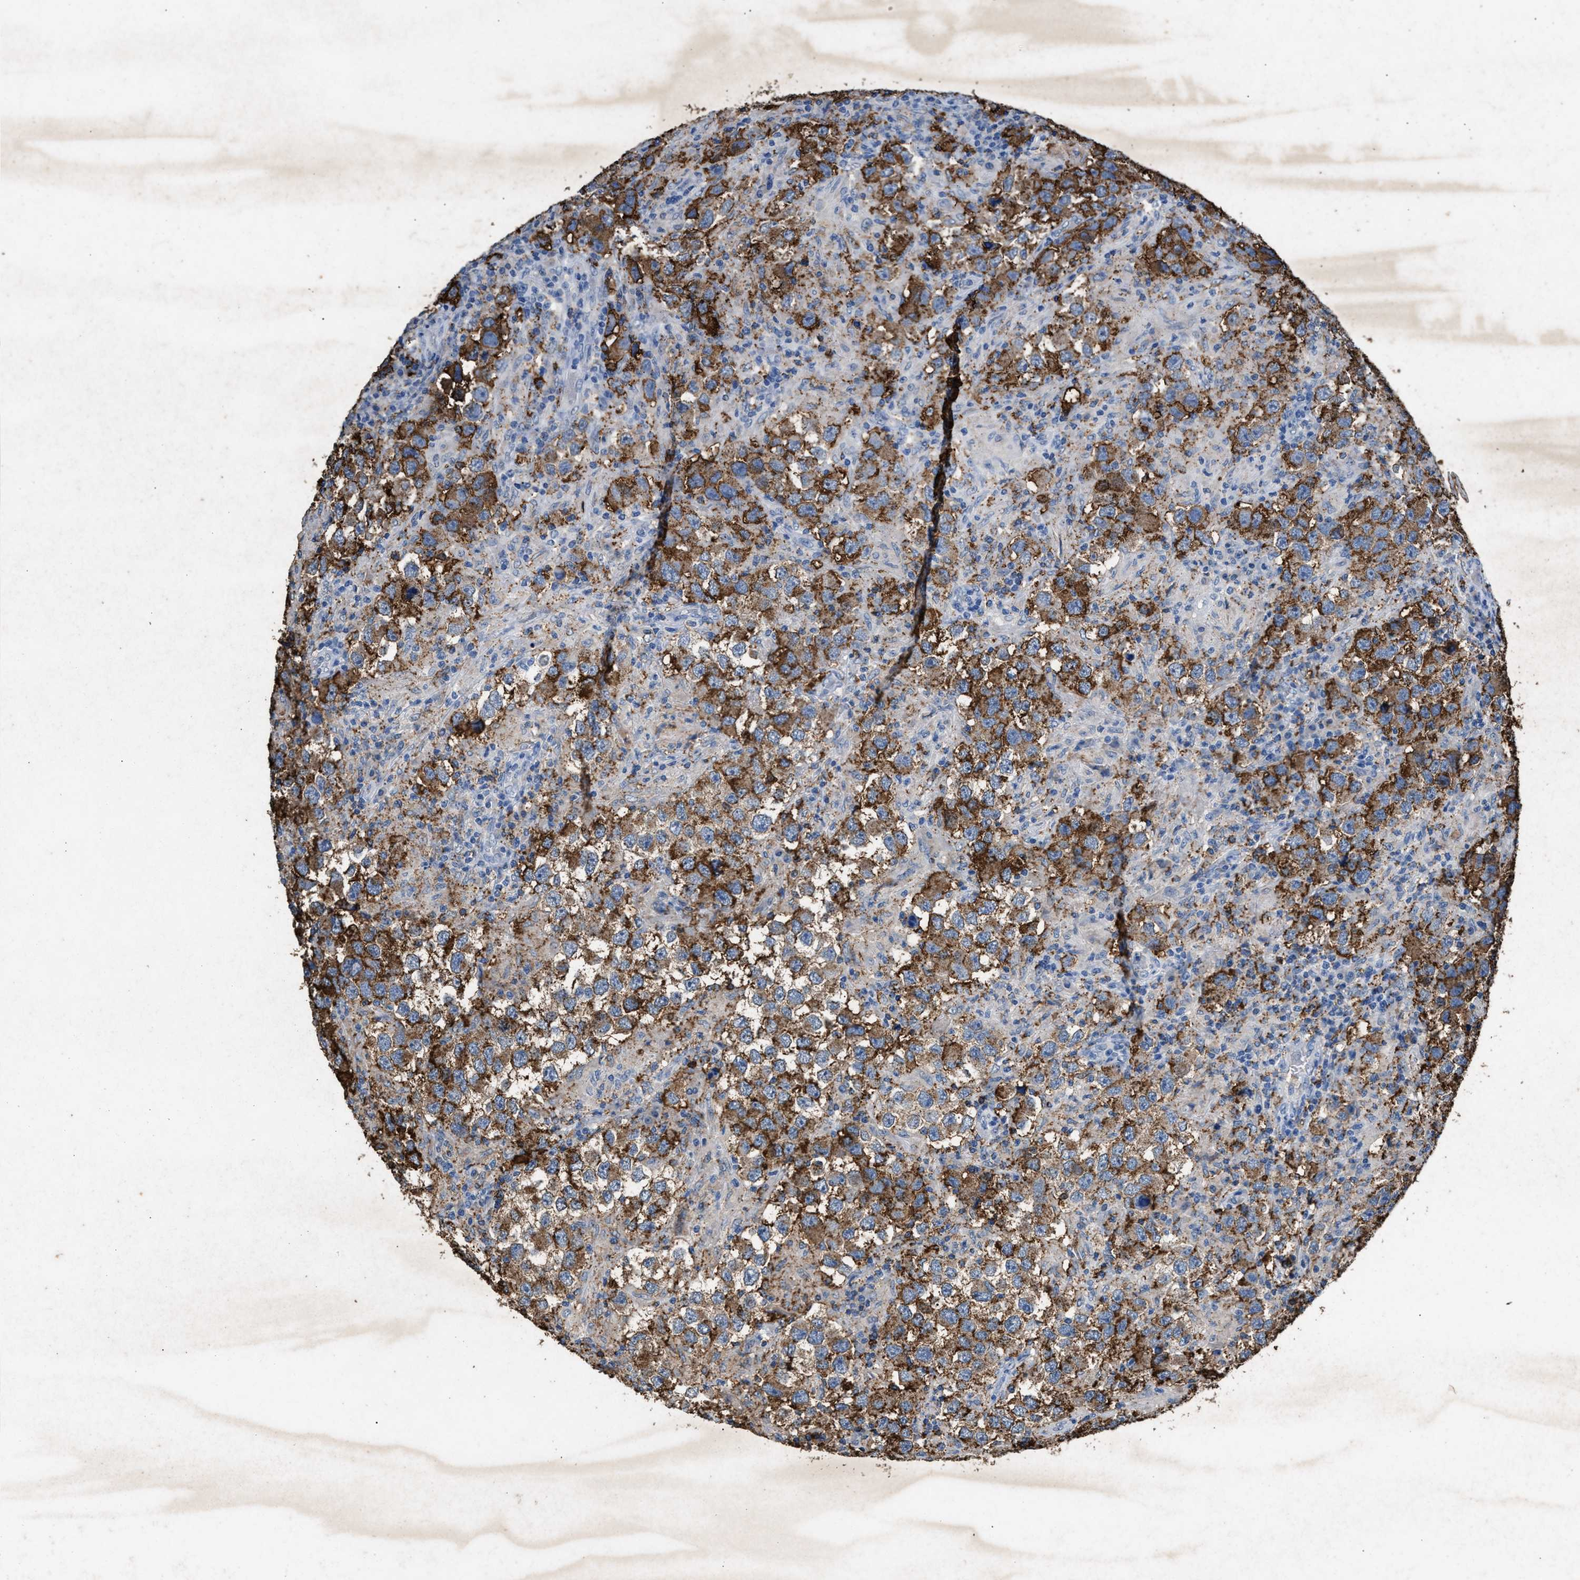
{"staining": {"intensity": "moderate", "quantity": ">75%", "location": "cytoplasmic/membranous"}, "tissue": "testis cancer", "cell_type": "Tumor cells", "image_type": "cancer", "snomed": [{"axis": "morphology", "description": "Carcinoma, Embryonal, NOS"}, {"axis": "topography", "description": "Testis"}], "caption": "Immunohistochemistry (IHC) (DAB) staining of testis embryonal carcinoma exhibits moderate cytoplasmic/membranous protein expression in about >75% of tumor cells.", "gene": "LTB4R2", "patient": {"sex": "male", "age": 21}}